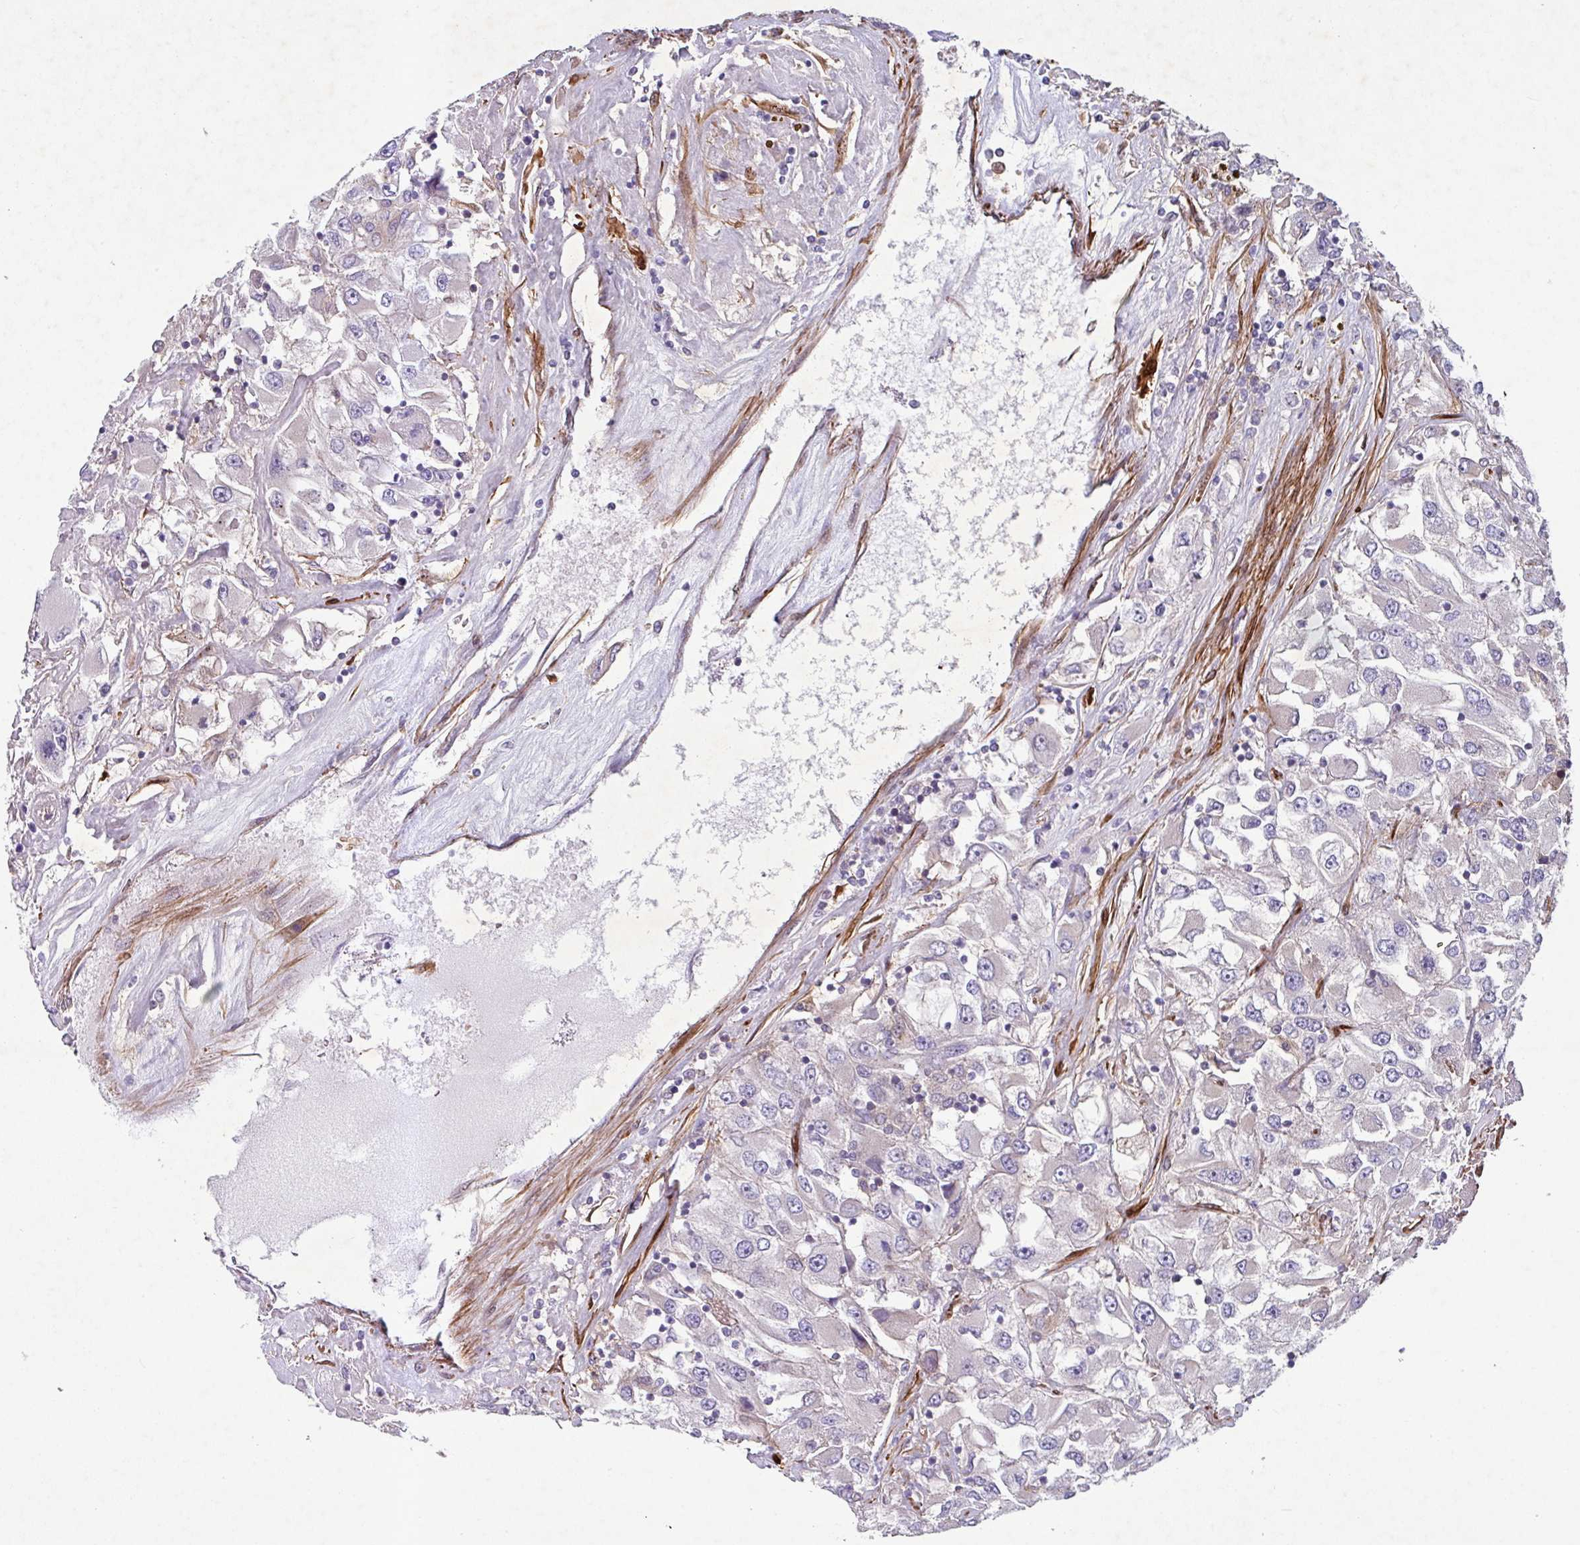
{"staining": {"intensity": "negative", "quantity": "none", "location": "none"}, "tissue": "renal cancer", "cell_type": "Tumor cells", "image_type": "cancer", "snomed": [{"axis": "morphology", "description": "Adenocarcinoma, NOS"}, {"axis": "topography", "description": "Kidney"}], "caption": "An image of adenocarcinoma (renal) stained for a protein displays no brown staining in tumor cells.", "gene": "ATP2C2", "patient": {"sex": "female", "age": 52}}